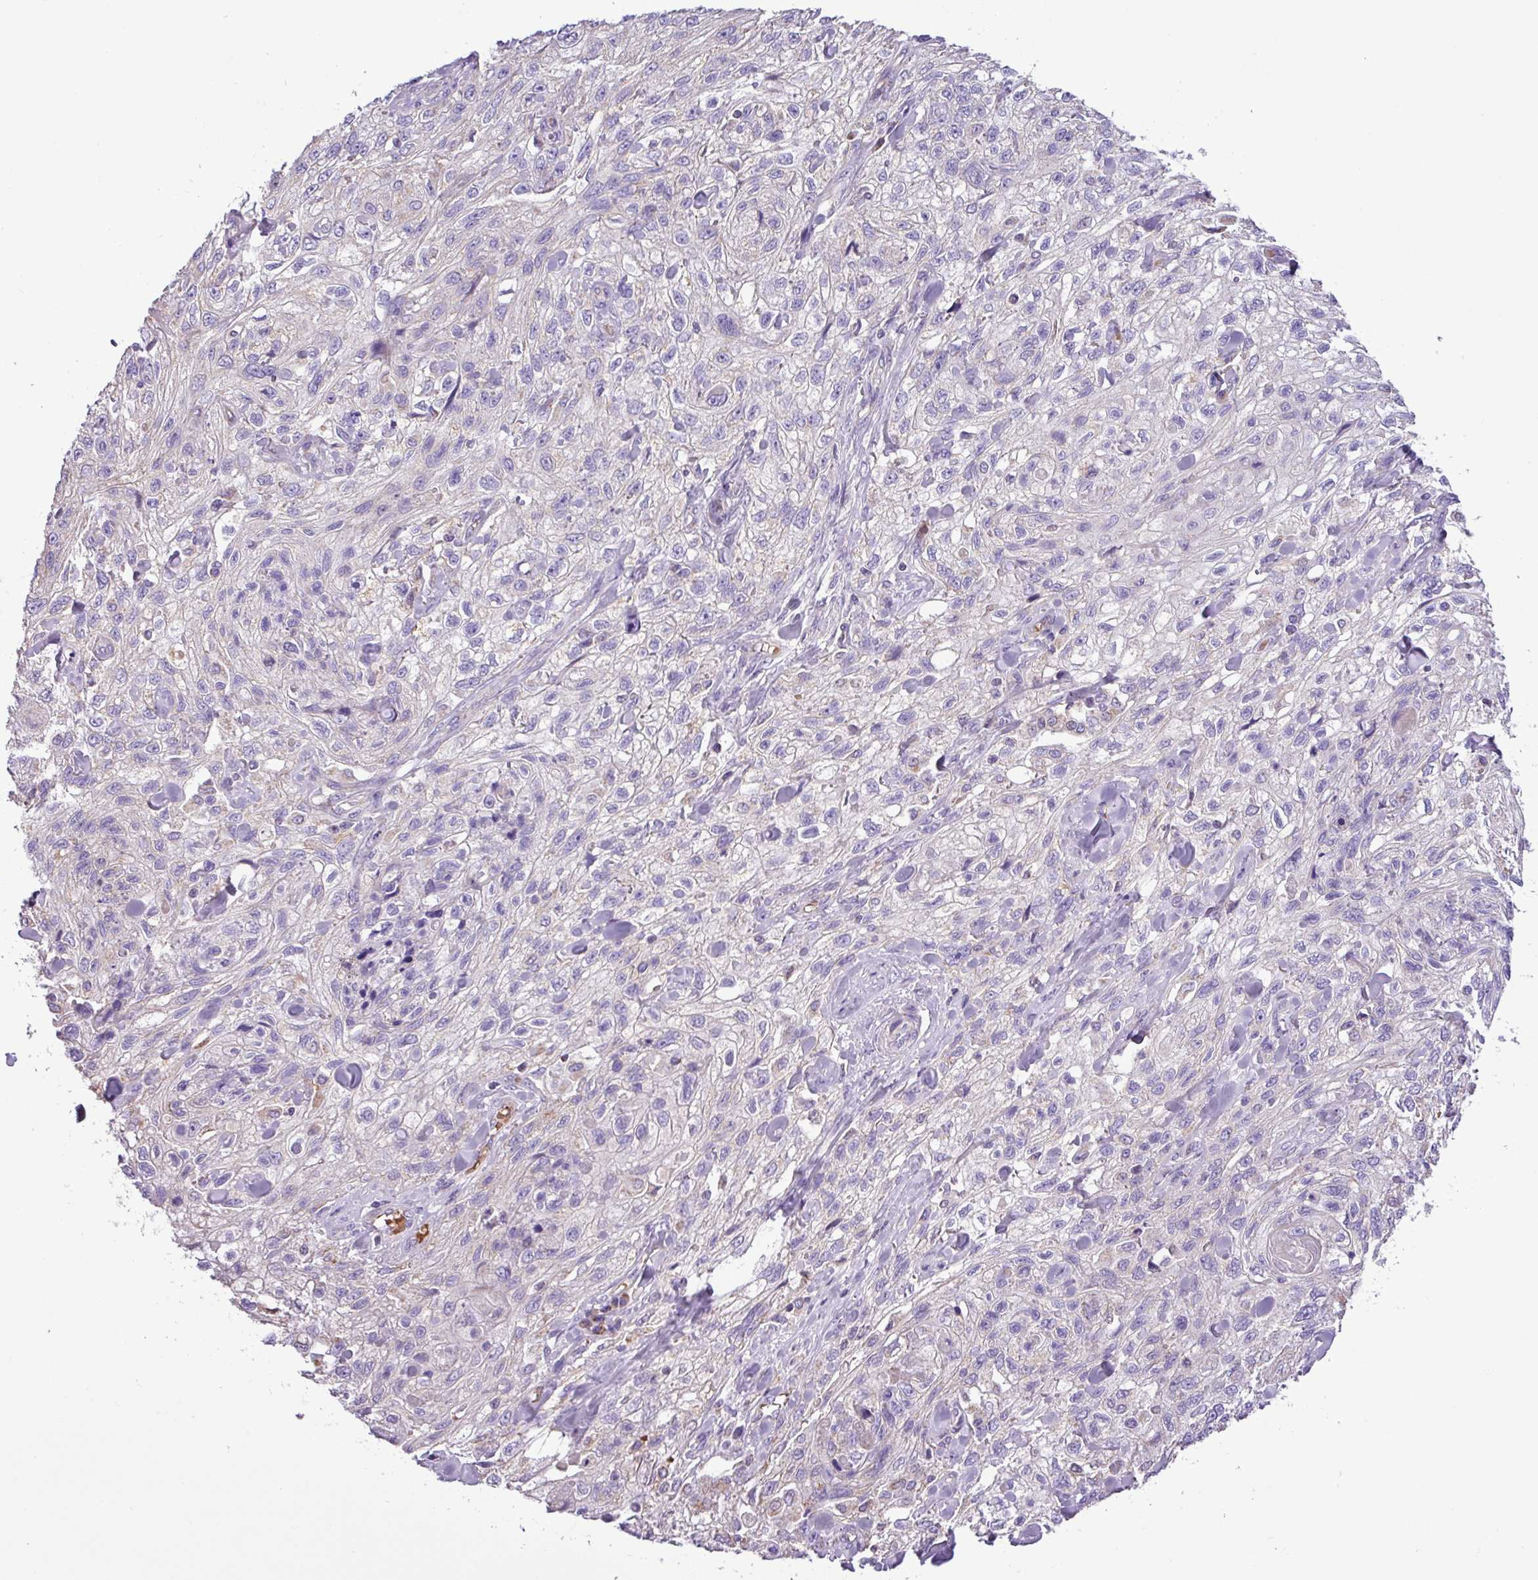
{"staining": {"intensity": "negative", "quantity": "none", "location": "none"}, "tissue": "skin cancer", "cell_type": "Tumor cells", "image_type": "cancer", "snomed": [{"axis": "morphology", "description": "Squamous cell carcinoma, NOS"}, {"axis": "topography", "description": "Skin"}, {"axis": "topography", "description": "Vulva"}], "caption": "High power microscopy histopathology image of an IHC photomicrograph of squamous cell carcinoma (skin), revealing no significant expression in tumor cells.", "gene": "FAM183A", "patient": {"sex": "female", "age": 86}}